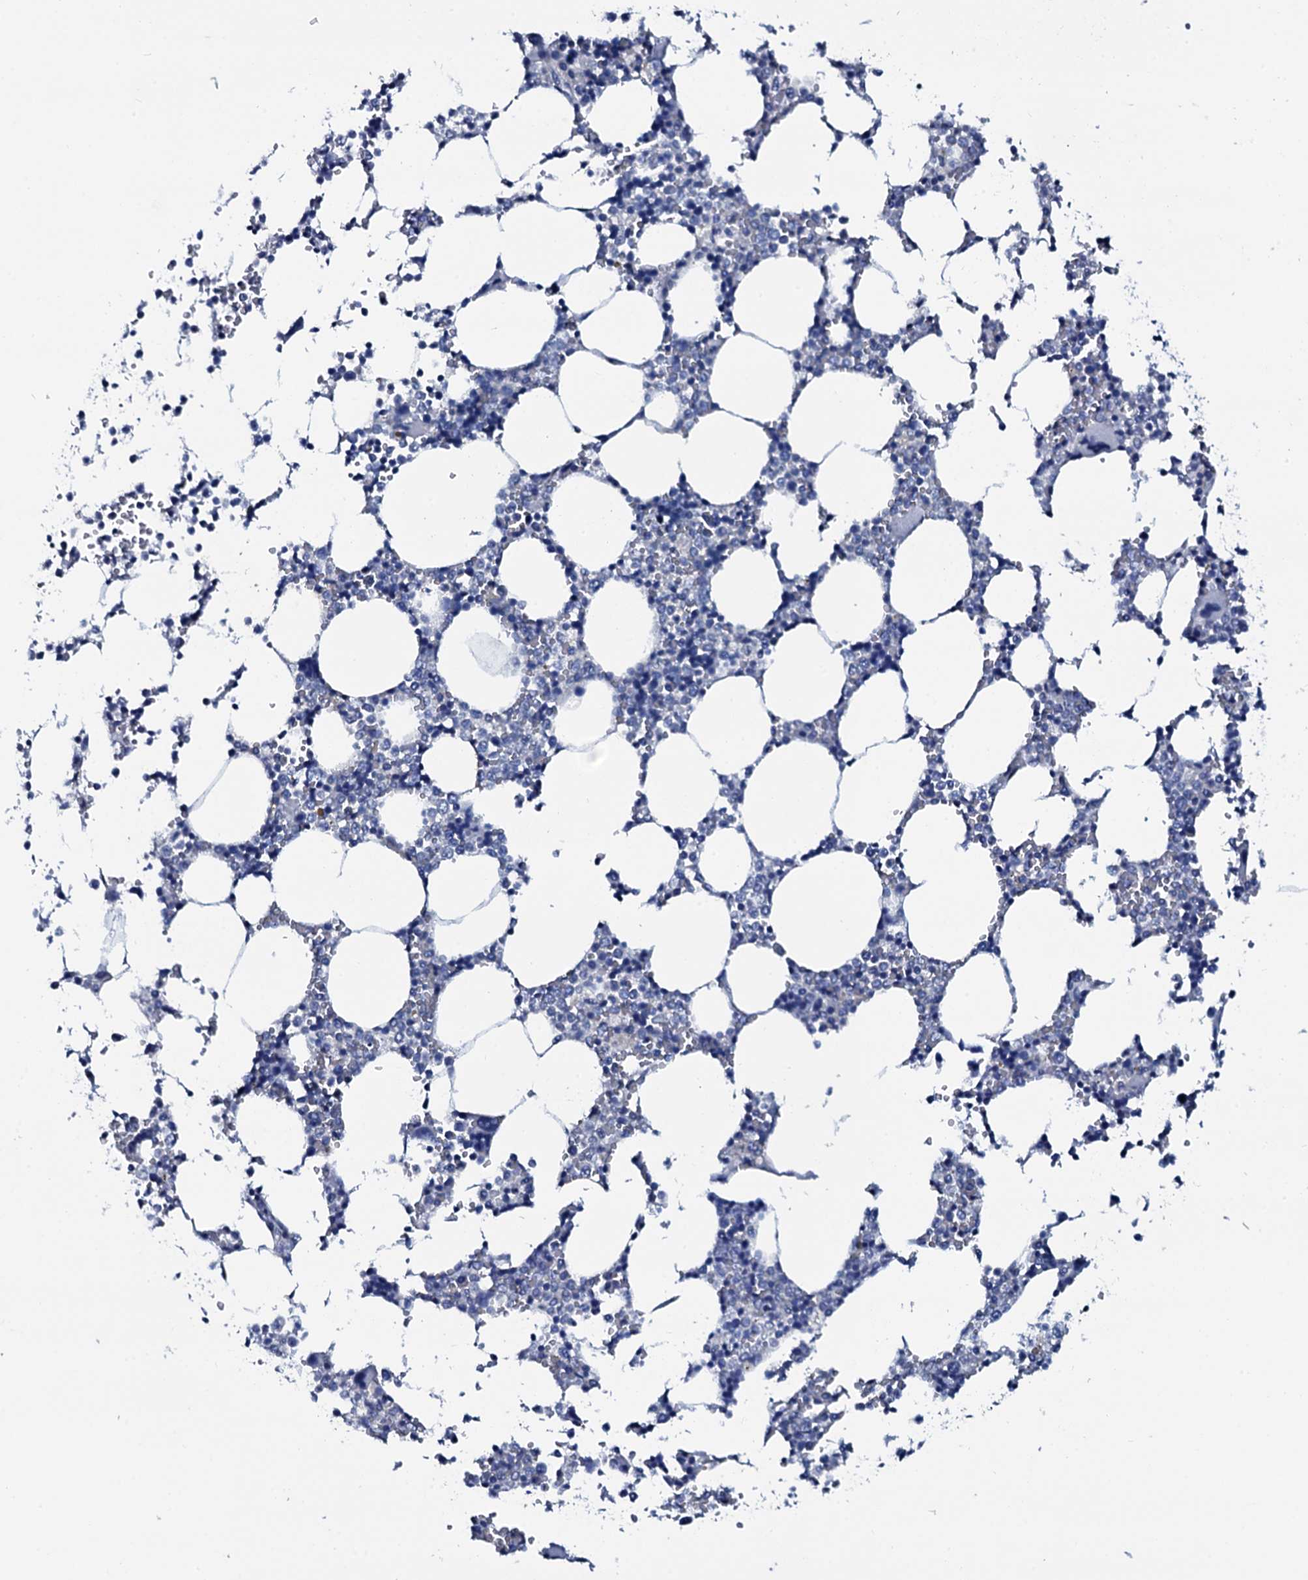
{"staining": {"intensity": "negative", "quantity": "none", "location": "none"}, "tissue": "bone marrow", "cell_type": "Hematopoietic cells", "image_type": "normal", "snomed": [{"axis": "morphology", "description": "Normal tissue, NOS"}, {"axis": "topography", "description": "Bone marrow"}], "caption": "Immunohistochemistry of normal bone marrow shows no positivity in hematopoietic cells.", "gene": "GYS2", "patient": {"sex": "male", "age": 64}}